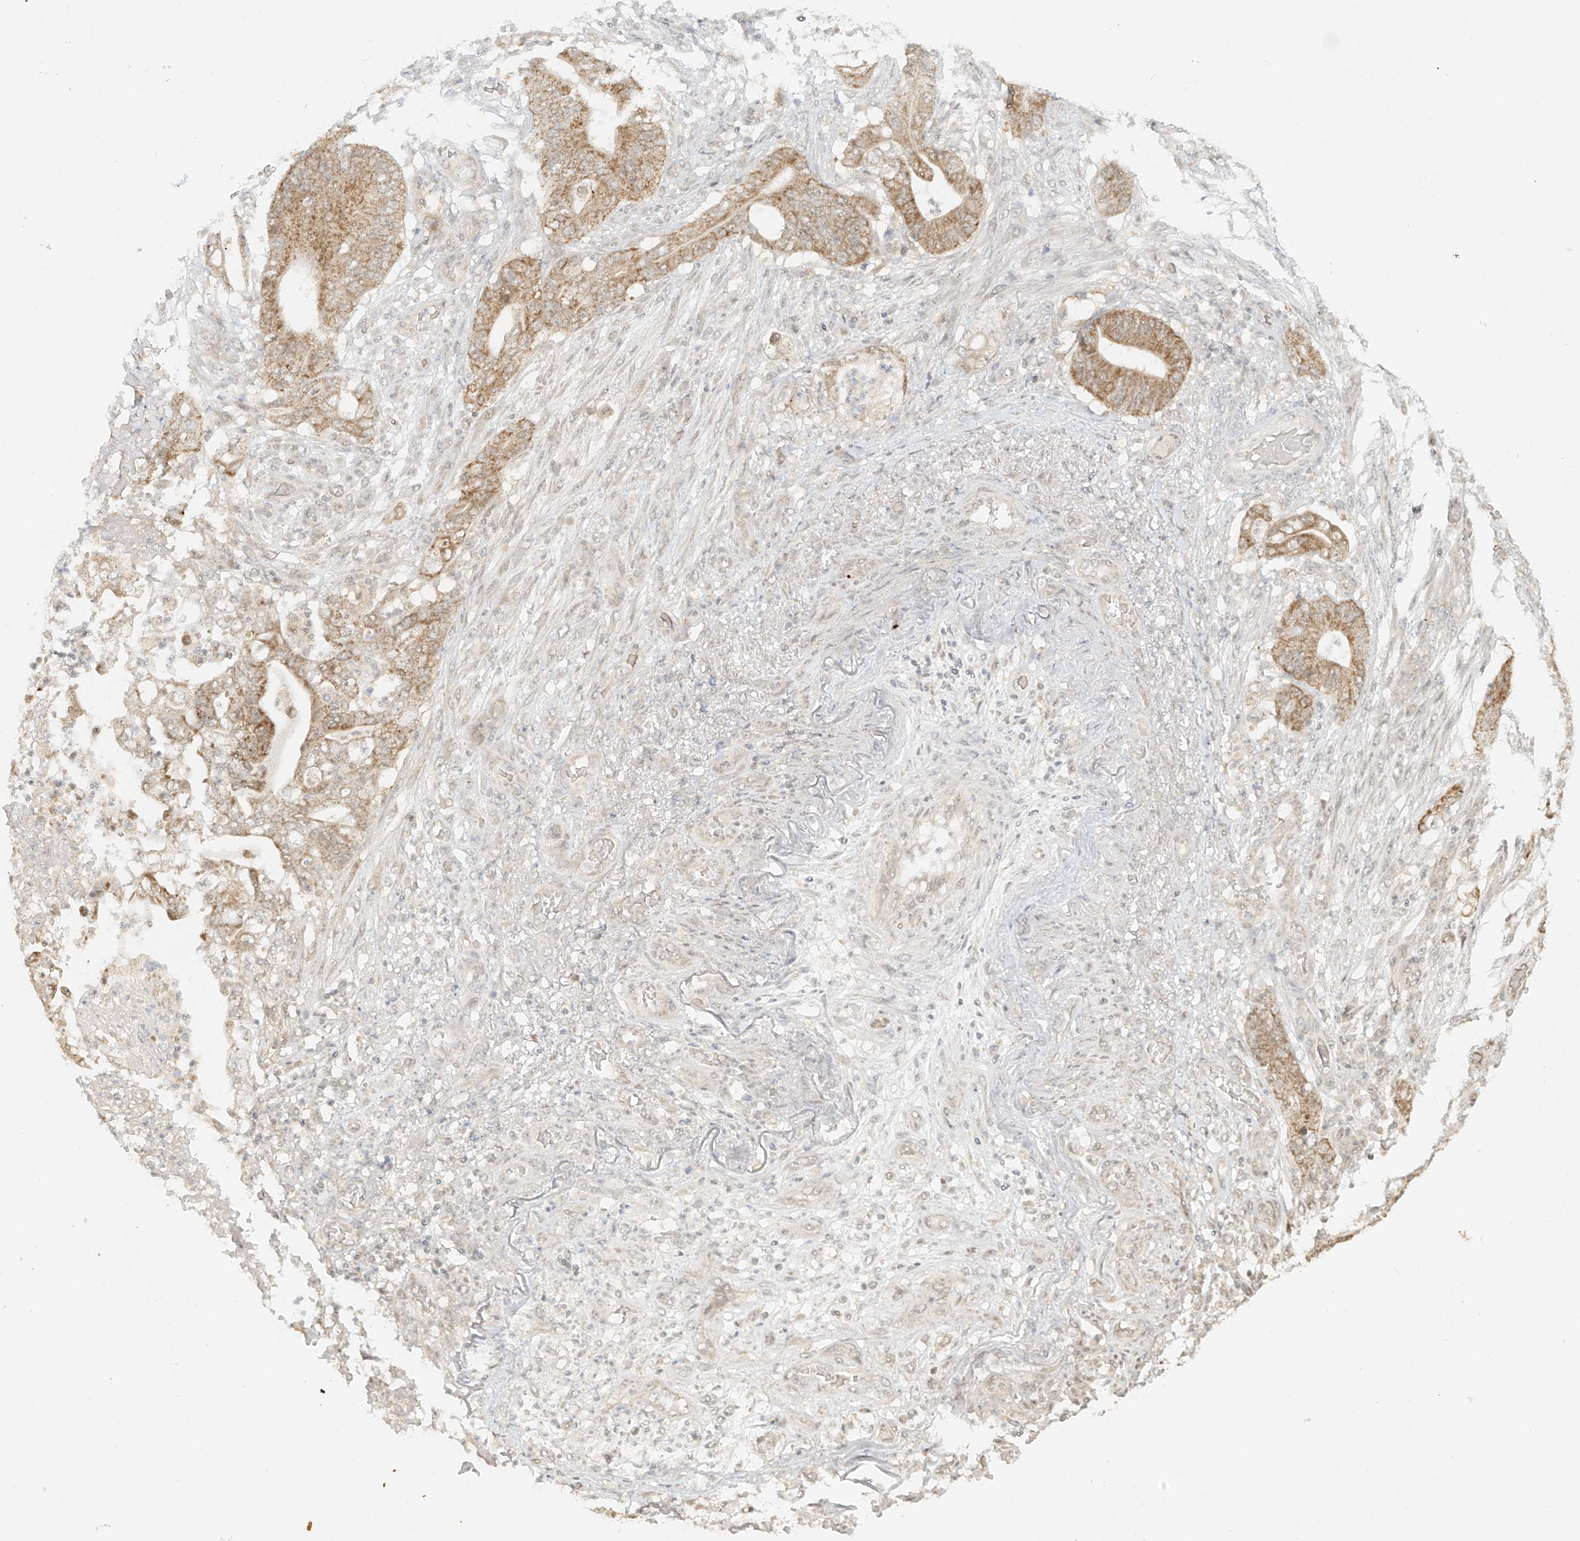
{"staining": {"intensity": "moderate", "quantity": ">75%", "location": "cytoplasmic/membranous"}, "tissue": "stomach cancer", "cell_type": "Tumor cells", "image_type": "cancer", "snomed": [{"axis": "morphology", "description": "Adenocarcinoma, NOS"}, {"axis": "topography", "description": "Stomach"}], "caption": "Stomach cancer stained with DAB (3,3'-diaminobenzidine) IHC displays medium levels of moderate cytoplasmic/membranous expression in approximately >75% of tumor cells.", "gene": "MIPEP", "patient": {"sex": "female", "age": 73}}